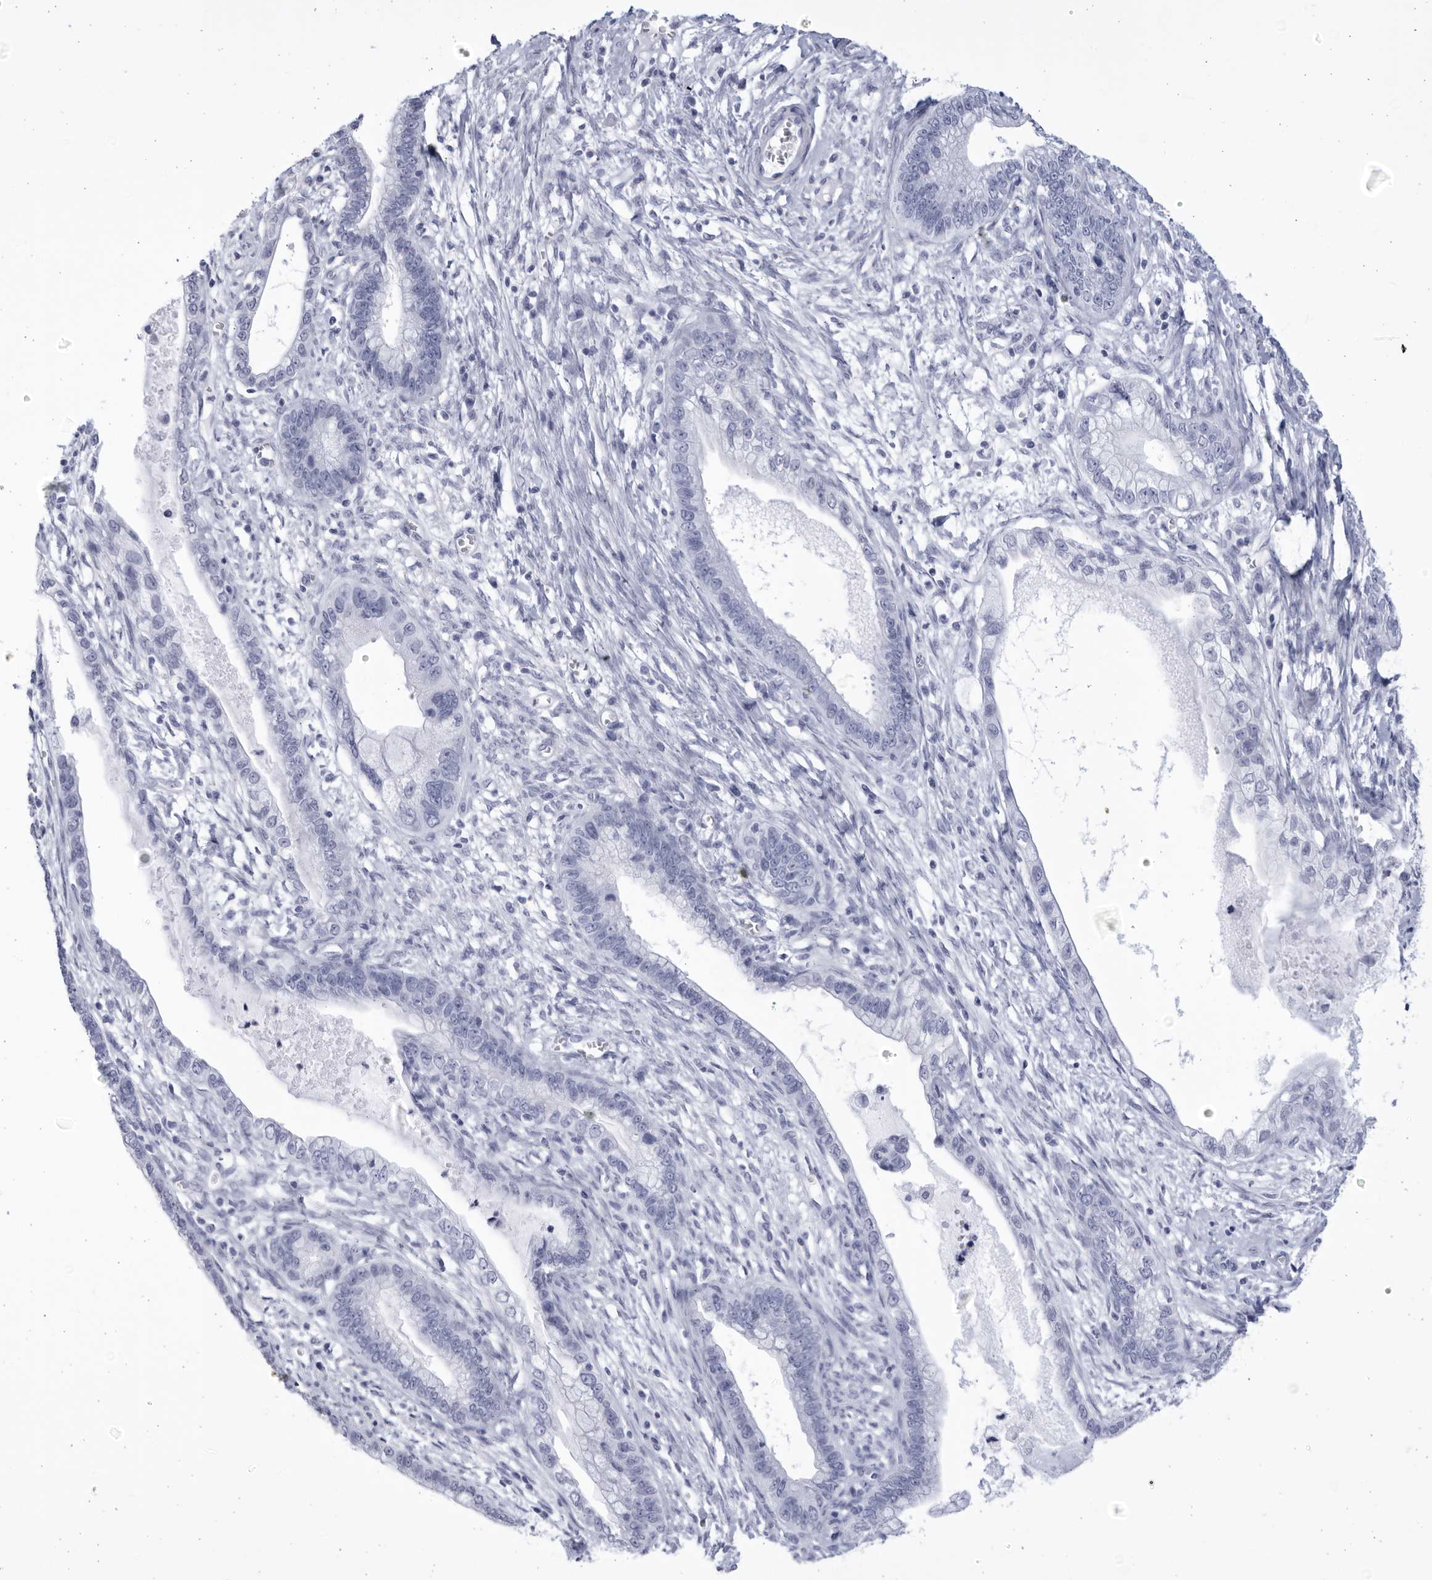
{"staining": {"intensity": "negative", "quantity": "none", "location": "none"}, "tissue": "cervical cancer", "cell_type": "Tumor cells", "image_type": "cancer", "snomed": [{"axis": "morphology", "description": "Adenocarcinoma, NOS"}, {"axis": "topography", "description": "Cervix"}], "caption": "A high-resolution micrograph shows IHC staining of cervical adenocarcinoma, which reveals no significant positivity in tumor cells.", "gene": "CCDC181", "patient": {"sex": "female", "age": 44}}